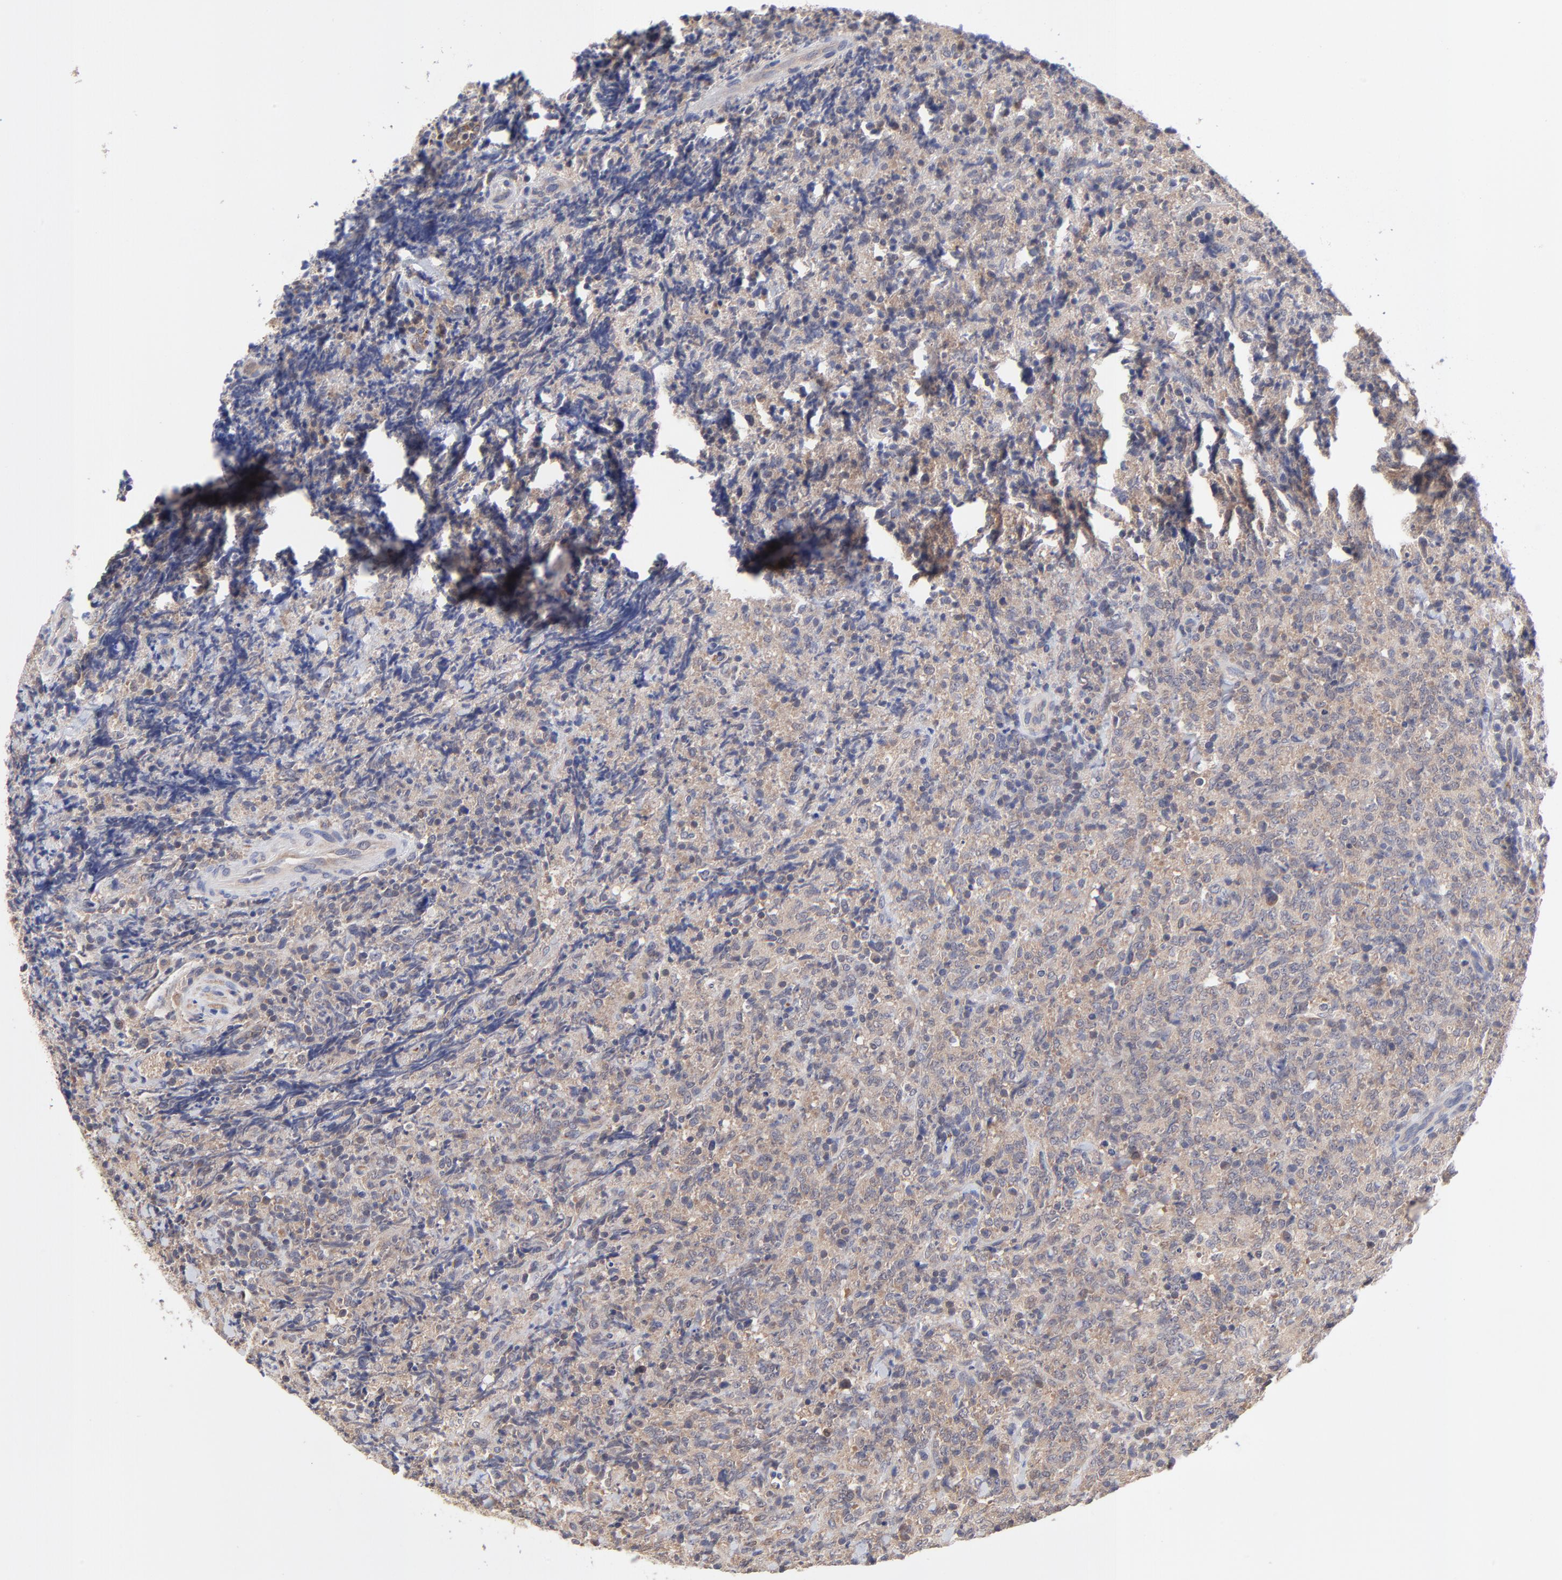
{"staining": {"intensity": "moderate", "quantity": "<25%", "location": "cytoplasmic/membranous"}, "tissue": "lymphoma", "cell_type": "Tumor cells", "image_type": "cancer", "snomed": [{"axis": "morphology", "description": "Malignant lymphoma, non-Hodgkin's type, High grade"}, {"axis": "topography", "description": "Tonsil"}], "caption": "Immunohistochemistry (IHC) micrograph of neoplastic tissue: human lymphoma stained using immunohistochemistry (IHC) reveals low levels of moderate protein expression localized specifically in the cytoplasmic/membranous of tumor cells, appearing as a cytoplasmic/membranous brown color.", "gene": "PCMT1", "patient": {"sex": "female", "age": 36}}